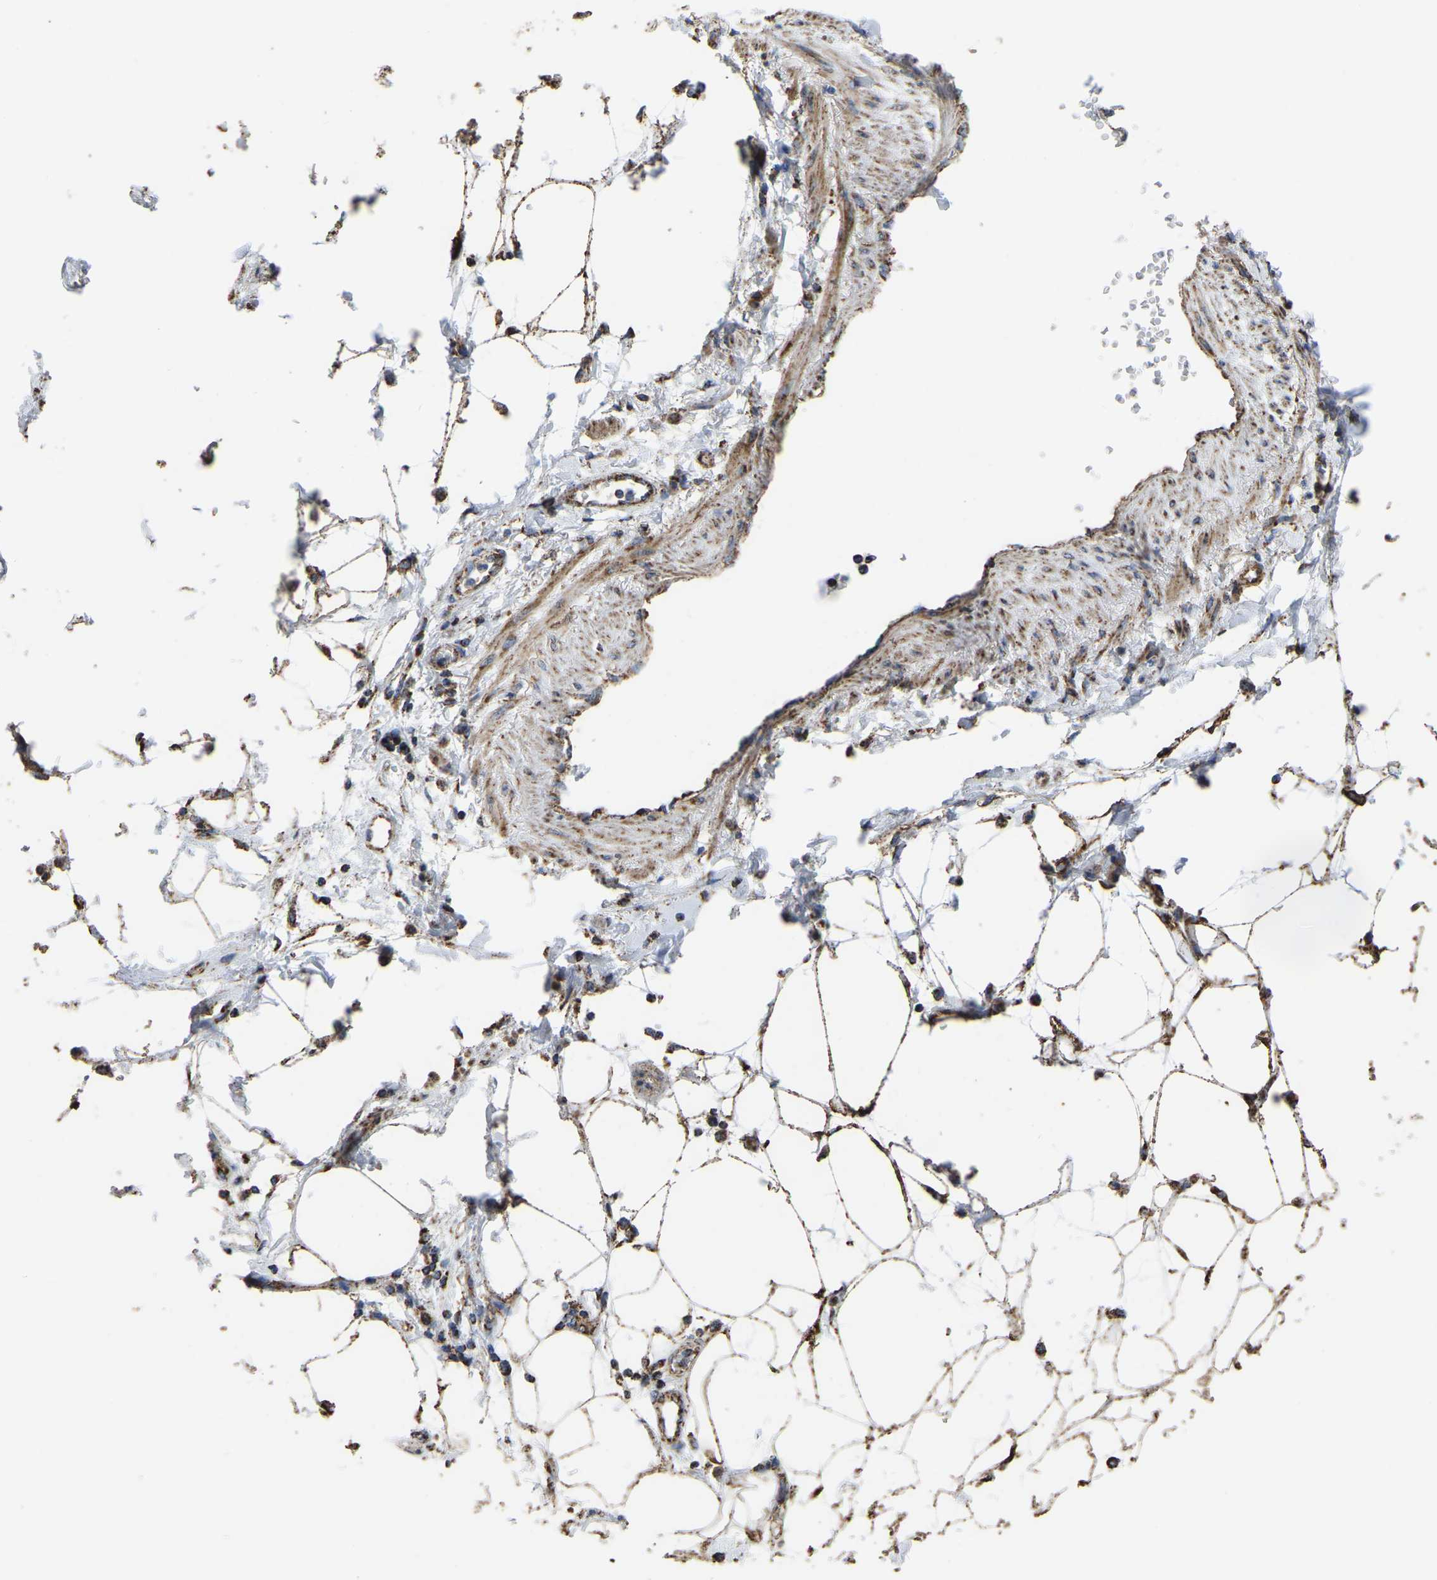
{"staining": {"intensity": "moderate", "quantity": ">75%", "location": "cytoplasmic/membranous"}, "tissue": "adipose tissue", "cell_type": "Adipocytes", "image_type": "normal", "snomed": [{"axis": "morphology", "description": "Normal tissue, NOS"}, {"axis": "morphology", "description": "Adenocarcinoma, NOS"}, {"axis": "topography", "description": "Duodenum"}, {"axis": "topography", "description": "Peripheral nerve tissue"}], "caption": "A medium amount of moderate cytoplasmic/membranous positivity is appreciated in approximately >75% of adipocytes in normal adipose tissue. The protein of interest is shown in brown color, while the nuclei are stained blue.", "gene": "ETFA", "patient": {"sex": "female", "age": 60}}